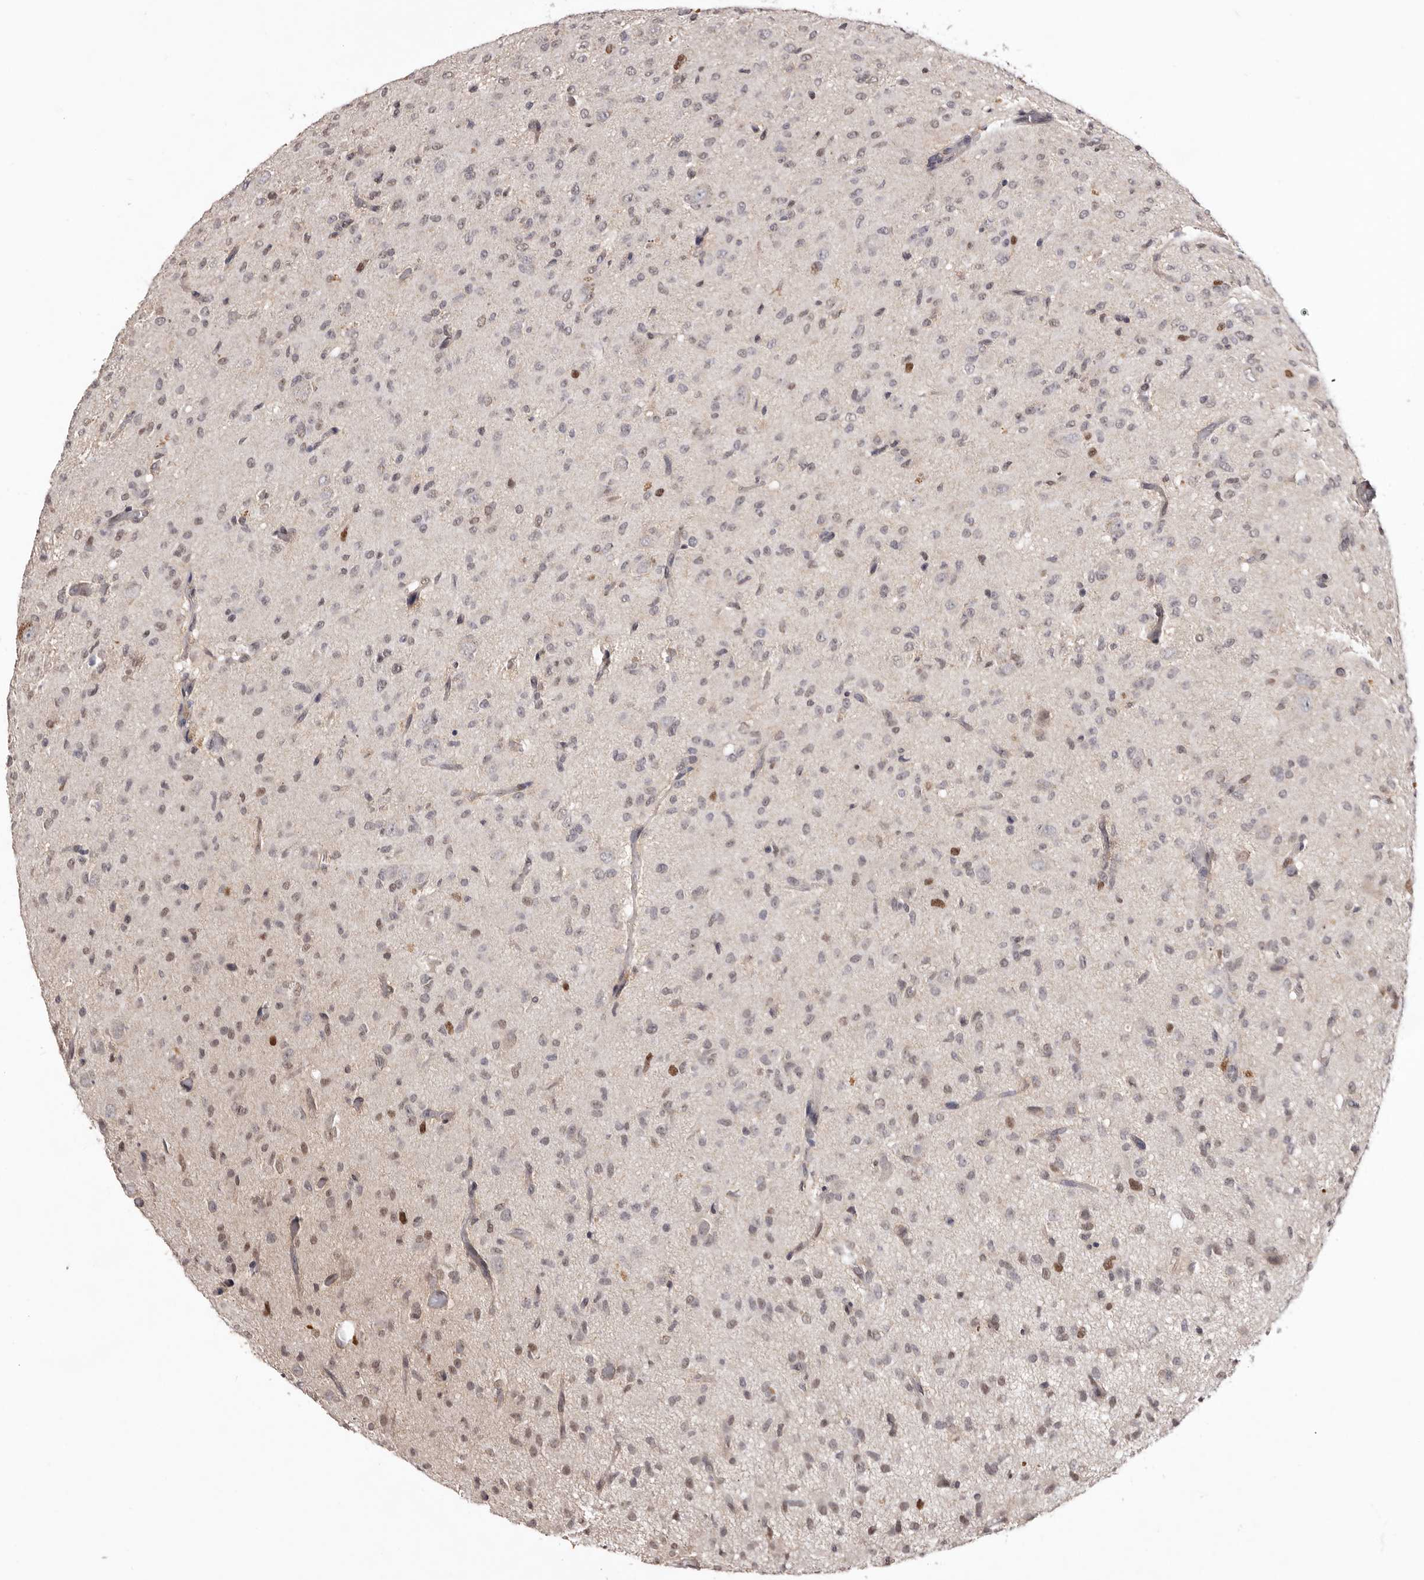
{"staining": {"intensity": "moderate", "quantity": "<25%", "location": "nuclear"}, "tissue": "glioma", "cell_type": "Tumor cells", "image_type": "cancer", "snomed": [{"axis": "morphology", "description": "Glioma, malignant, High grade"}, {"axis": "topography", "description": "Brain"}], "caption": "There is low levels of moderate nuclear staining in tumor cells of high-grade glioma (malignant), as demonstrated by immunohistochemical staining (brown color).", "gene": "NOTCH1", "patient": {"sex": "female", "age": 59}}